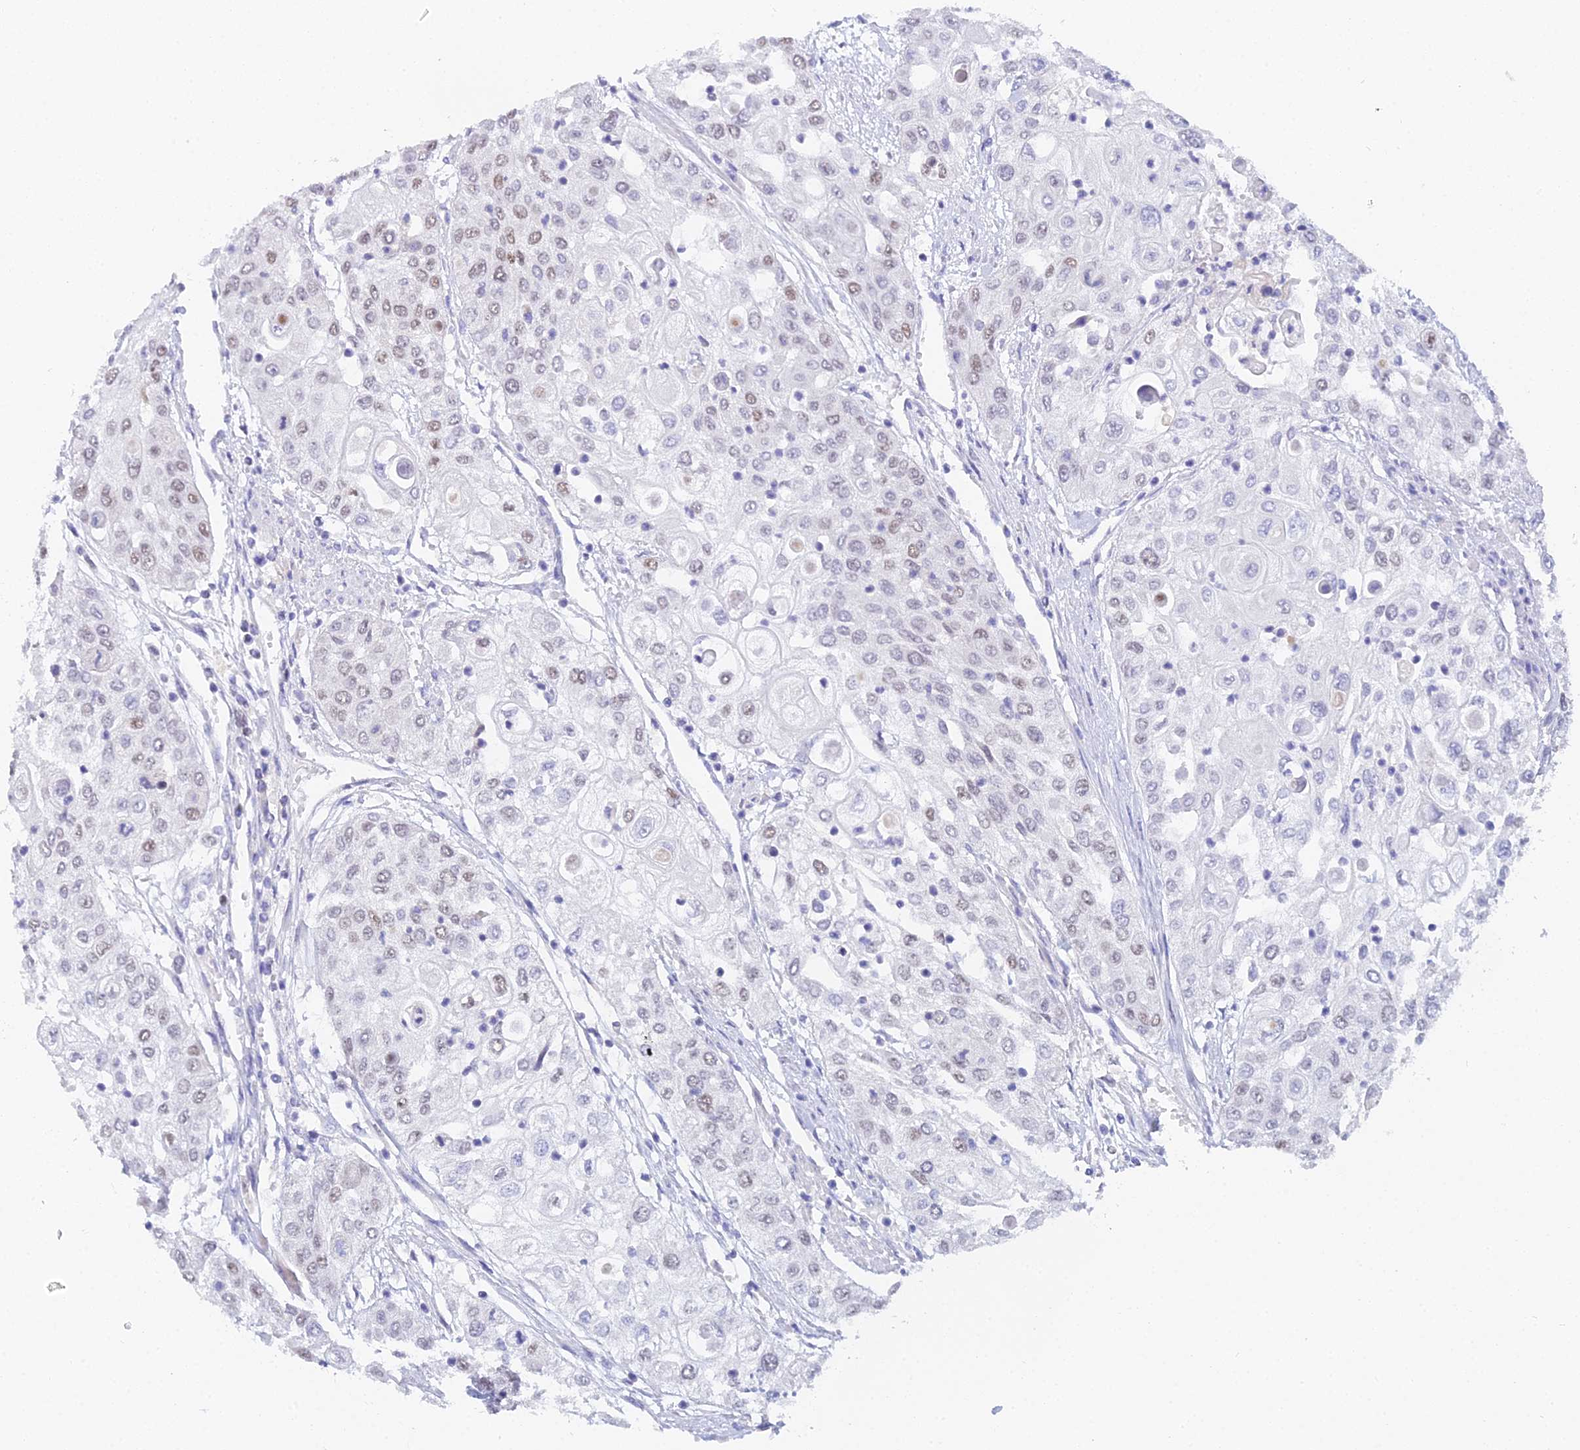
{"staining": {"intensity": "moderate", "quantity": "<25%", "location": "nuclear"}, "tissue": "urothelial cancer", "cell_type": "Tumor cells", "image_type": "cancer", "snomed": [{"axis": "morphology", "description": "Urothelial carcinoma, High grade"}, {"axis": "topography", "description": "Urinary bladder"}], "caption": "Immunohistochemistry photomicrograph of neoplastic tissue: human urothelial carcinoma (high-grade) stained using immunohistochemistry (IHC) shows low levels of moderate protein expression localized specifically in the nuclear of tumor cells, appearing as a nuclear brown color.", "gene": "MCM2", "patient": {"sex": "female", "age": 79}}